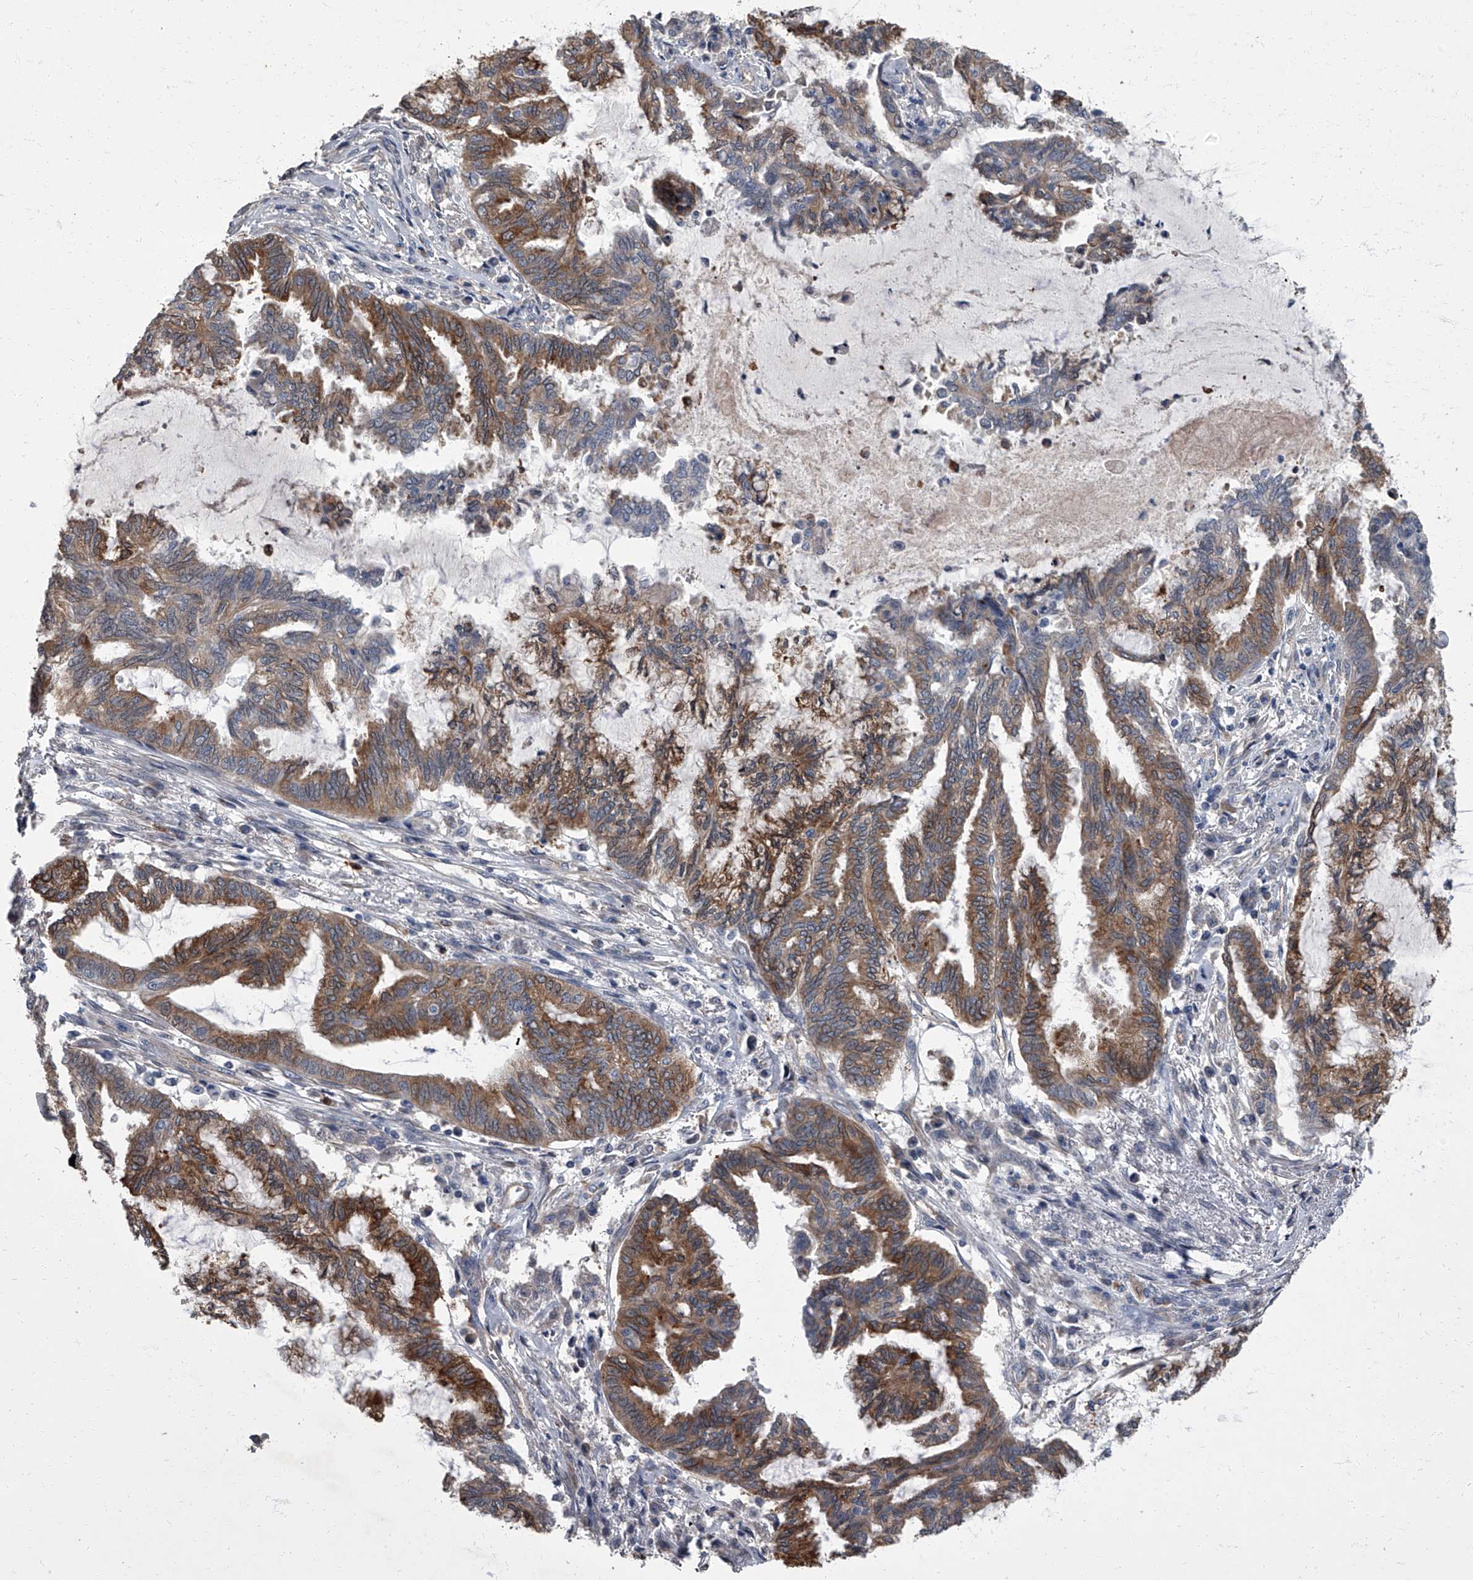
{"staining": {"intensity": "strong", "quantity": ">75%", "location": "cytoplasmic/membranous"}, "tissue": "endometrial cancer", "cell_type": "Tumor cells", "image_type": "cancer", "snomed": [{"axis": "morphology", "description": "Adenocarcinoma, NOS"}, {"axis": "topography", "description": "Endometrium"}], "caption": "IHC histopathology image of neoplastic tissue: human endometrial cancer stained using immunohistochemistry (IHC) exhibits high levels of strong protein expression localized specifically in the cytoplasmic/membranous of tumor cells, appearing as a cytoplasmic/membranous brown color.", "gene": "SIRT4", "patient": {"sex": "female", "age": 86}}